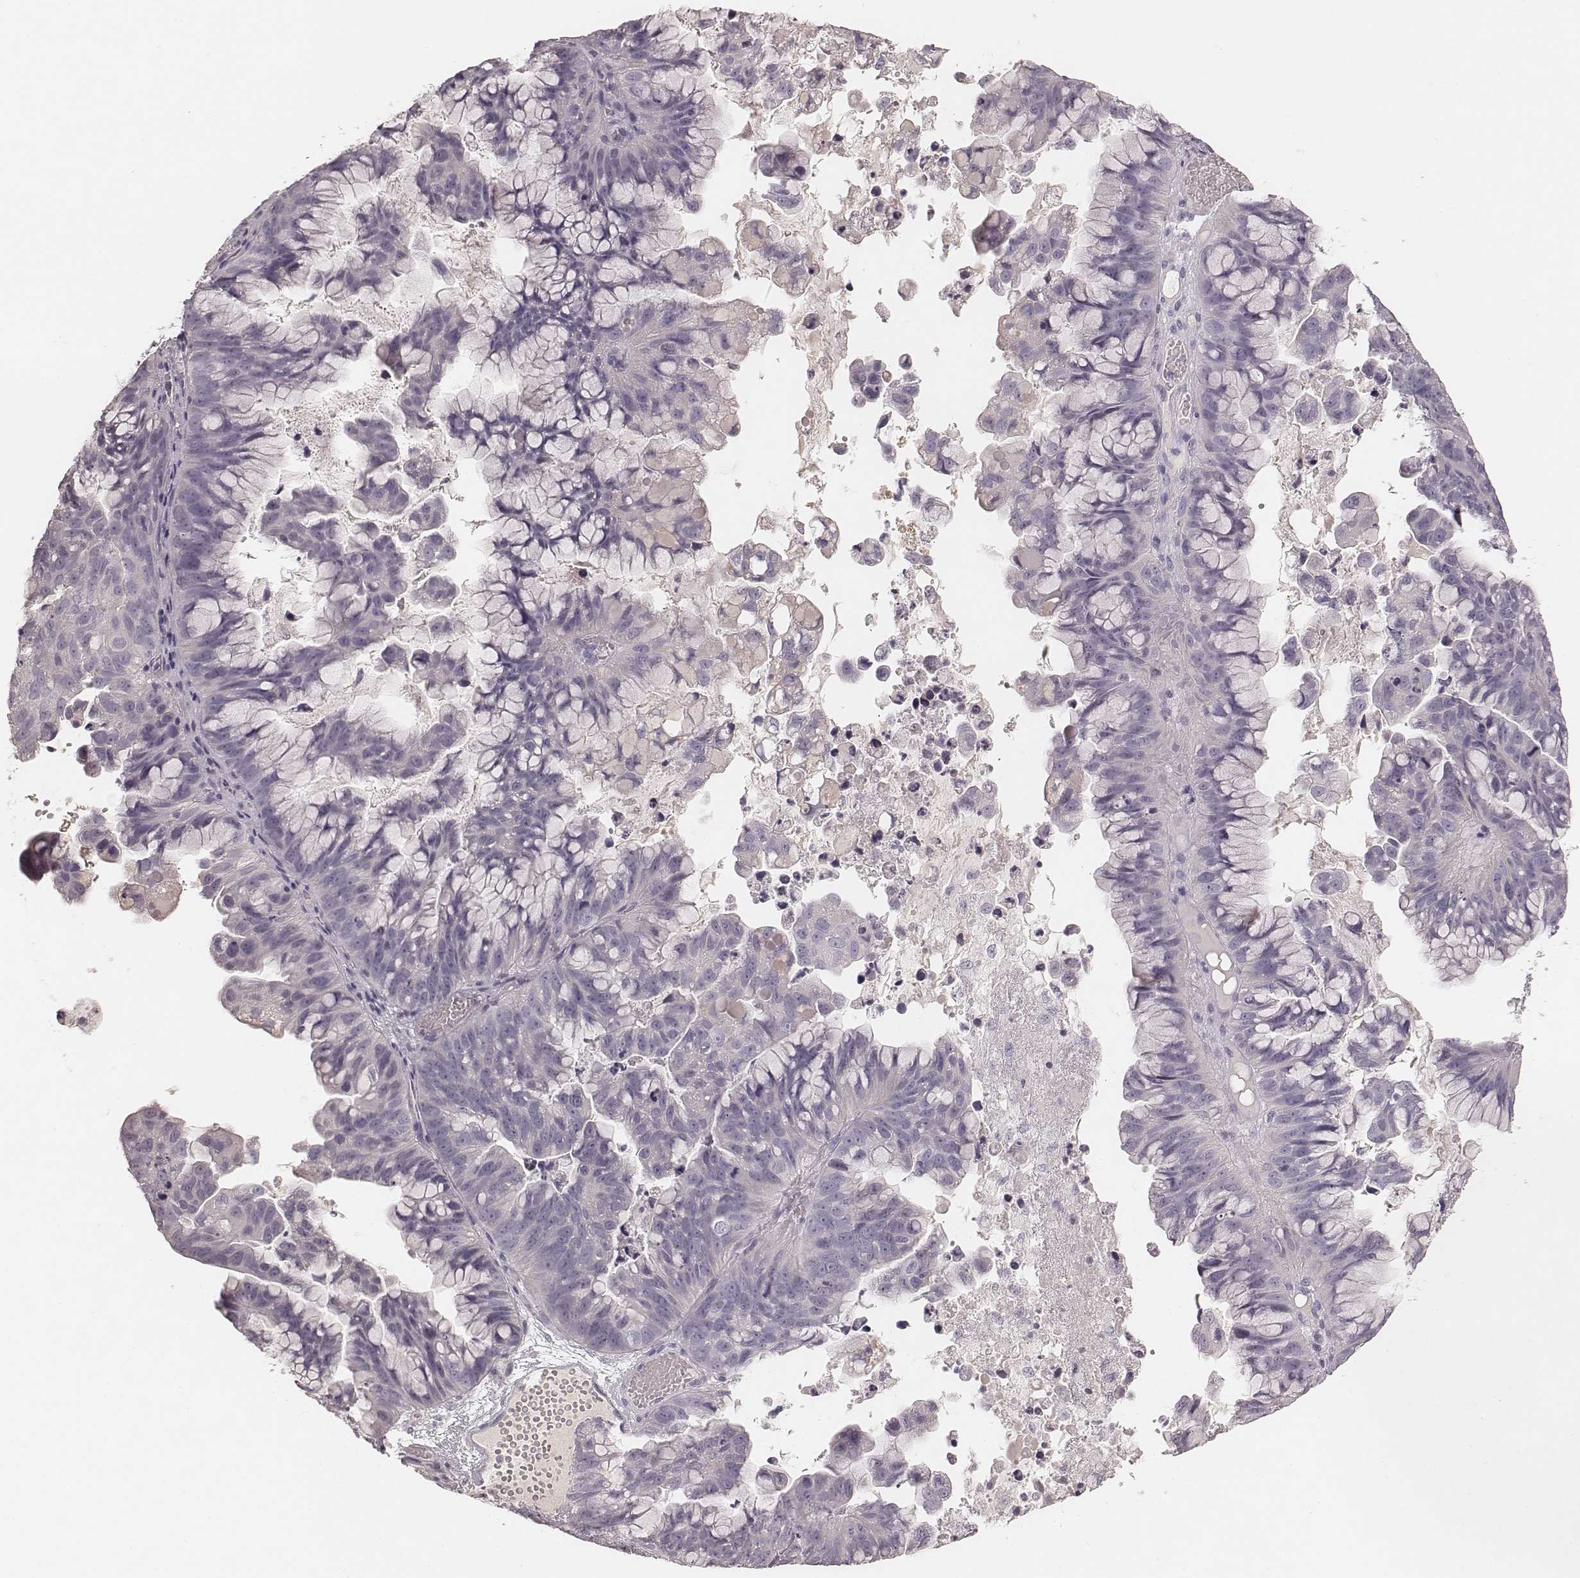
{"staining": {"intensity": "negative", "quantity": "none", "location": "none"}, "tissue": "ovarian cancer", "cell_type": "Tumor cells", "image_type": "cancer", "snomed": [{"axis": "morphology", "description": "Cystadenocarcinoma, mucinous, NOS"}, {"axis": "topography", "description": "Ovary"}], "caption": "The micrograph demonstrates no staining of tumor cells in mucinous cystadenocarcinoma (ovarian). The staining is performed using DAB brown chromogen with nuclei counter-stained in using hematoxylin.", "gene": "SMIM24", "patient": {"sex": "female", "age": 76}}